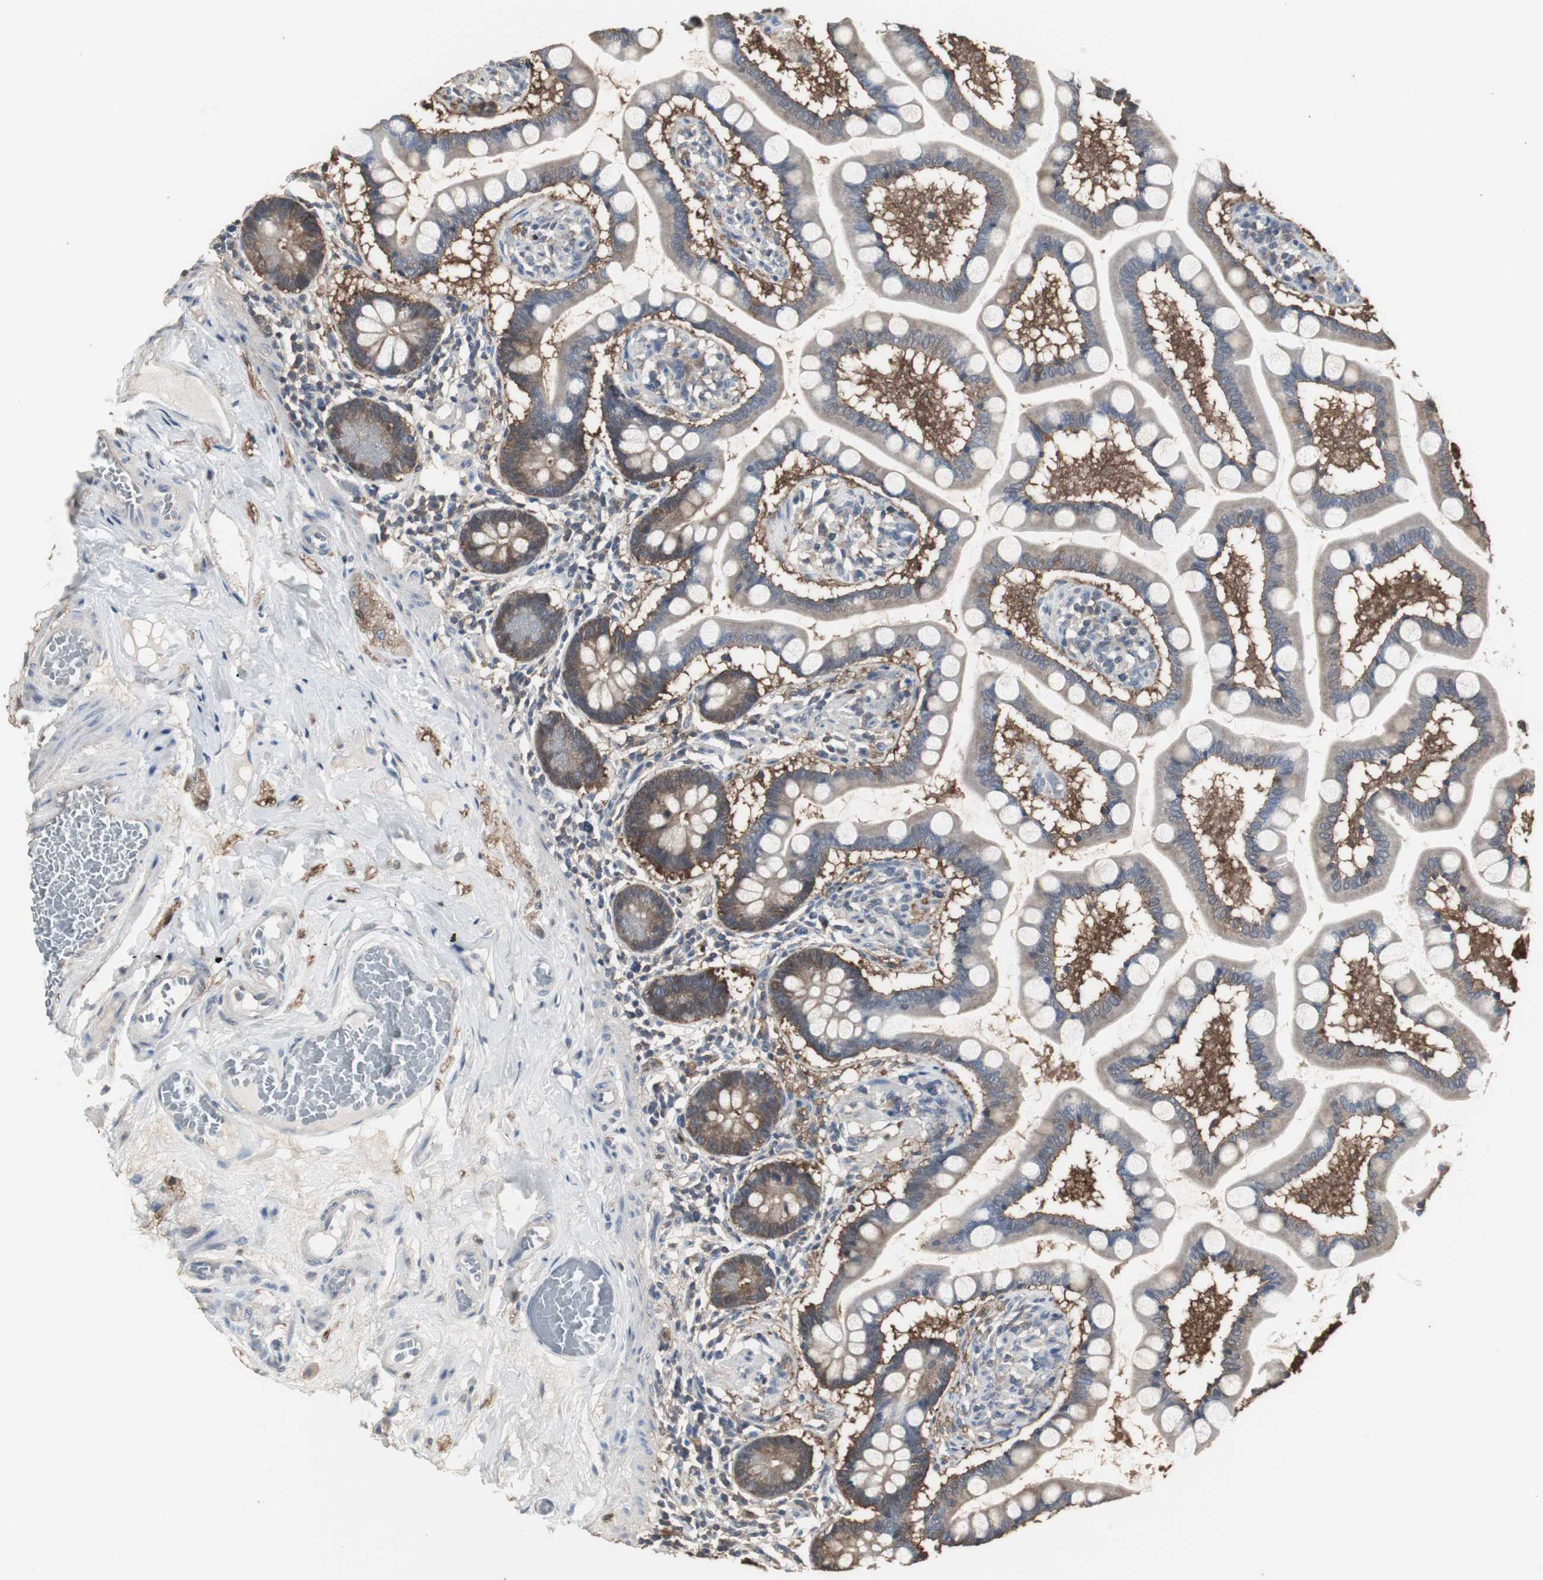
{"staining": {"intensity": "moderate", "quantity": "25%-75%", "location": "cytoplasmic/membranous"}, "tissue": "small intestine", "cell_type": "Glandular cells", "image_type": "normal", "snomed": [{"axis": "morphology", "description": "Normal tissue, NOS"}, {"axis": "topography", "description": "Small intestine"}], "caption": "The micrograph displays immunohistochemical staining of normal small intestine. There is moderate cytoplasmic/membranous expression is identified in approximately 25%-75% of glandular cells. Using DAB (3,3'-diaminobenzidine) (brown) and hematoxylin (blue) stains, captured at high magnification using brightfield microscopy.", "gene": "HPRT1", "patient": {"sex": "male", "age": 41}}